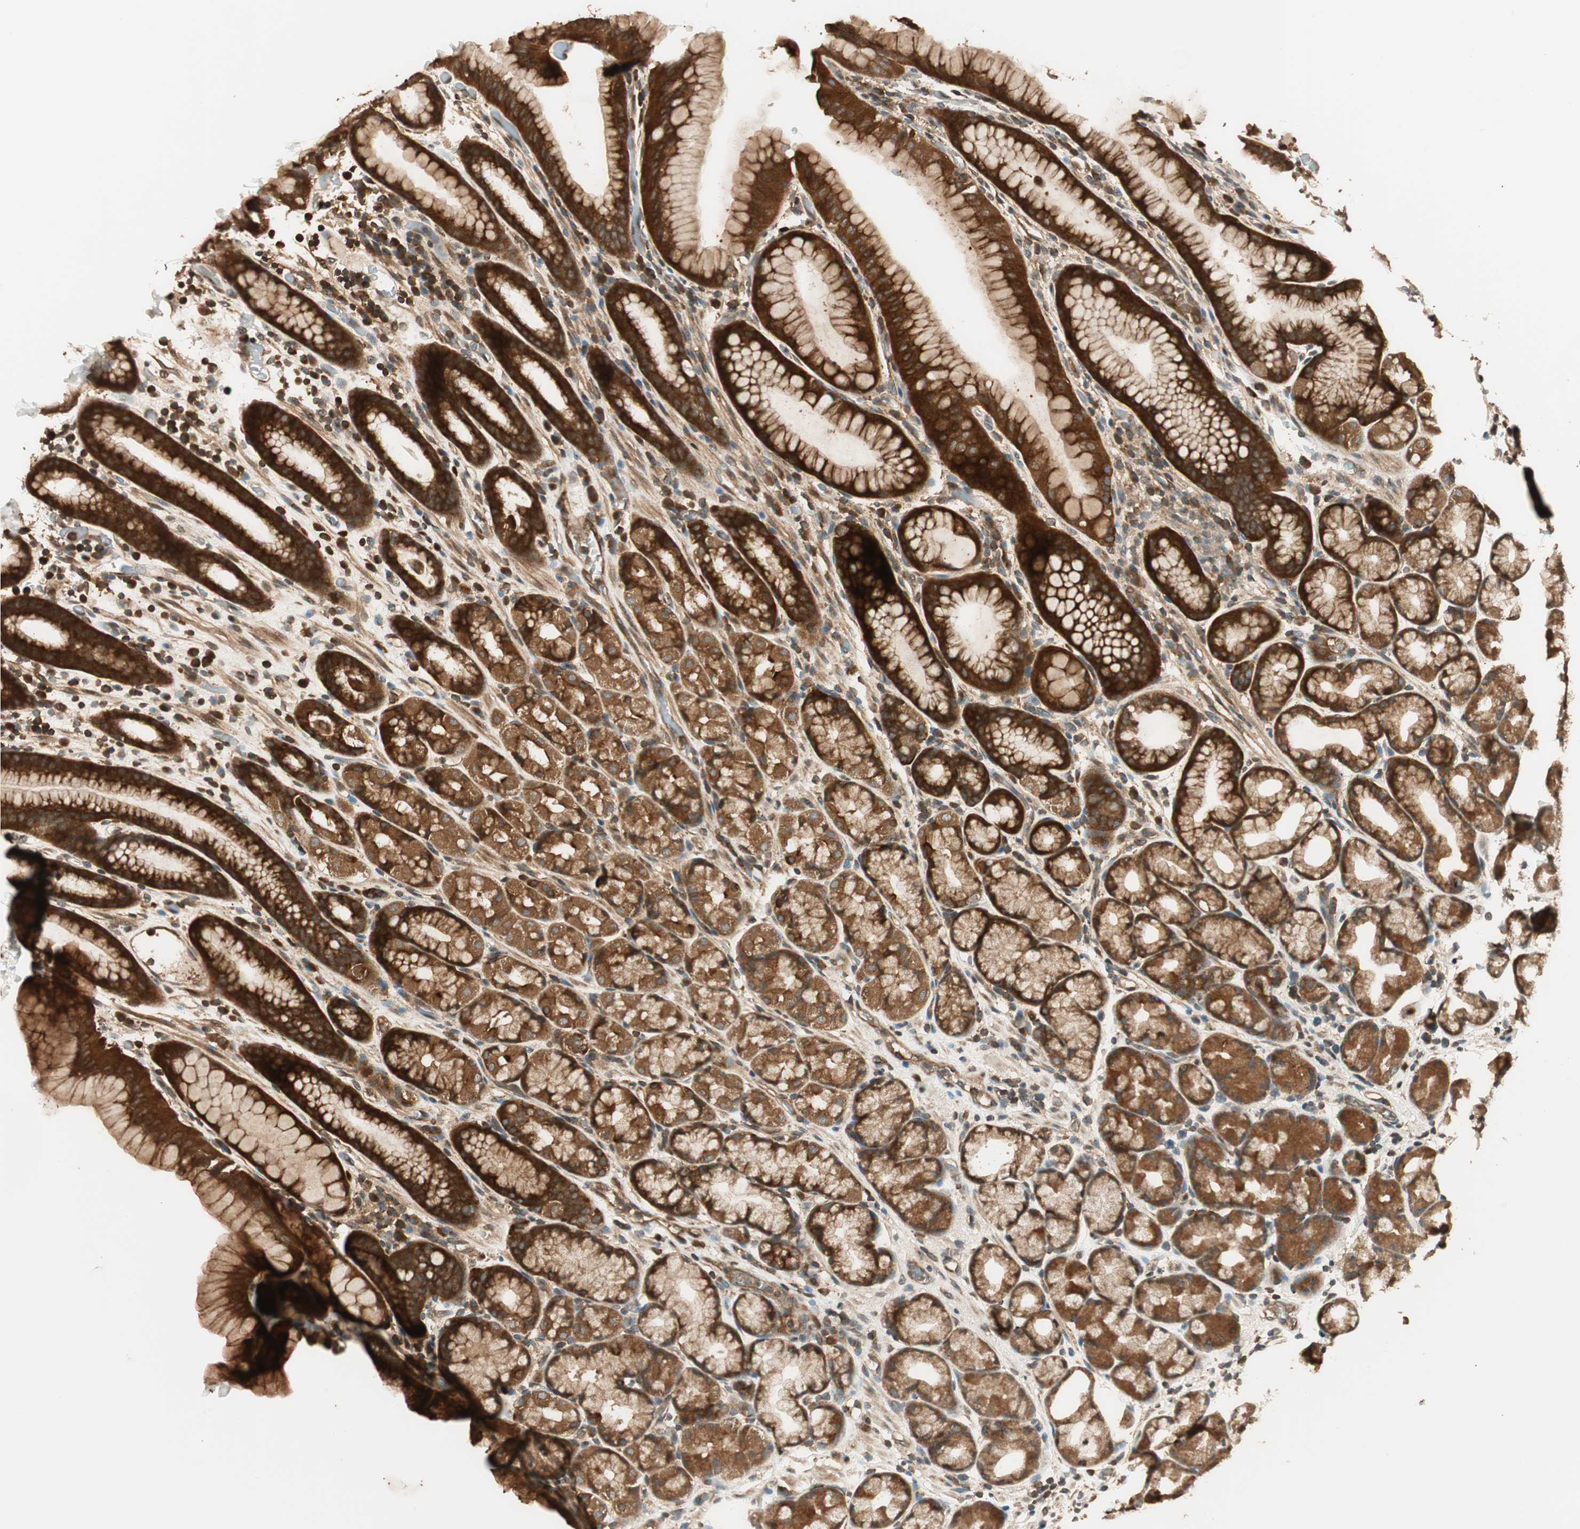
{"staining": {"intensity": "strong", "quantity": ">75%", "location": "cytoplasmic/membranous"}, "tissue": "stomach", "cell_type": "Glandular cells", "image_type": "normal", "snomed": [{"axis": "morphology", "description": "Normal tissue, NOS"}, {"axis": "topography", "description": "Stomach, upper"}], "caption": "Unremarkable stomach was stained to show a protein in brown. There is high levels of strong cytoplasmic/membranous expression in about >75% of glandular cells. The protein is stained brown, and the nuclei are stained in blue (DAB (3,3'-diaminobenzidine) IHC with brightfield microscopy, high magnification).", "gene": "CNOT4", "patient": {"sex": "male", "age": 68}}